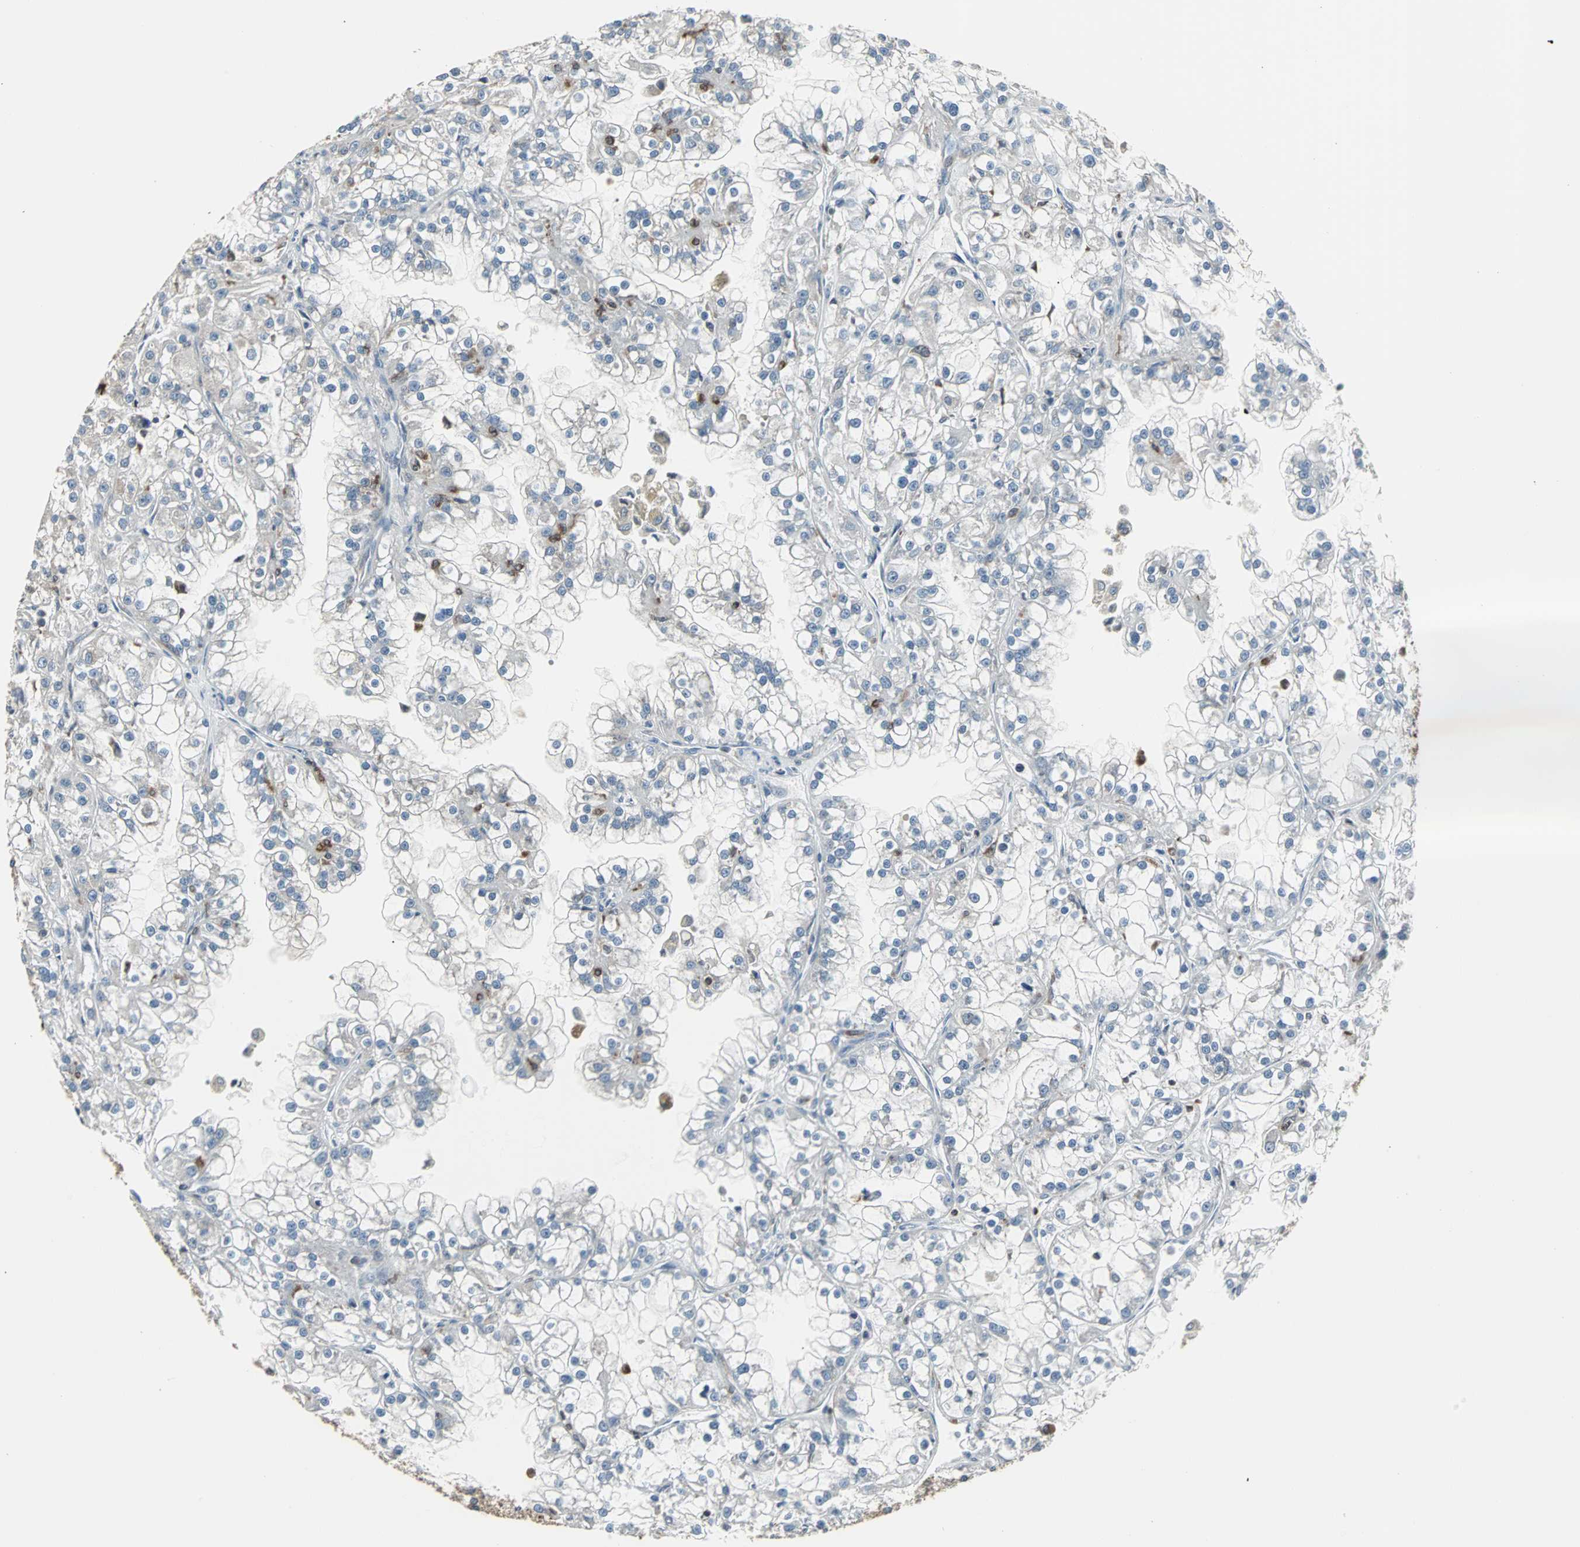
{"staining": {"intensity": "negative", "quantity": "none", "location": "none"}, "tissue": "renal cancer", "cell_type": "Tumor cells", "image_type": "cancer", "snomed": [{"axis": "morphology", "description": "Adenocarcinoma, NOS"}, {"axis": "topography", "description": "Kidney"}], "caption": "The photomicrograph shows no significant expression in tumor cells of renal cancer (adenocarcinoma).", "gene": "LRRFIP1", "patient": {"sex": "female", "age": 52}}